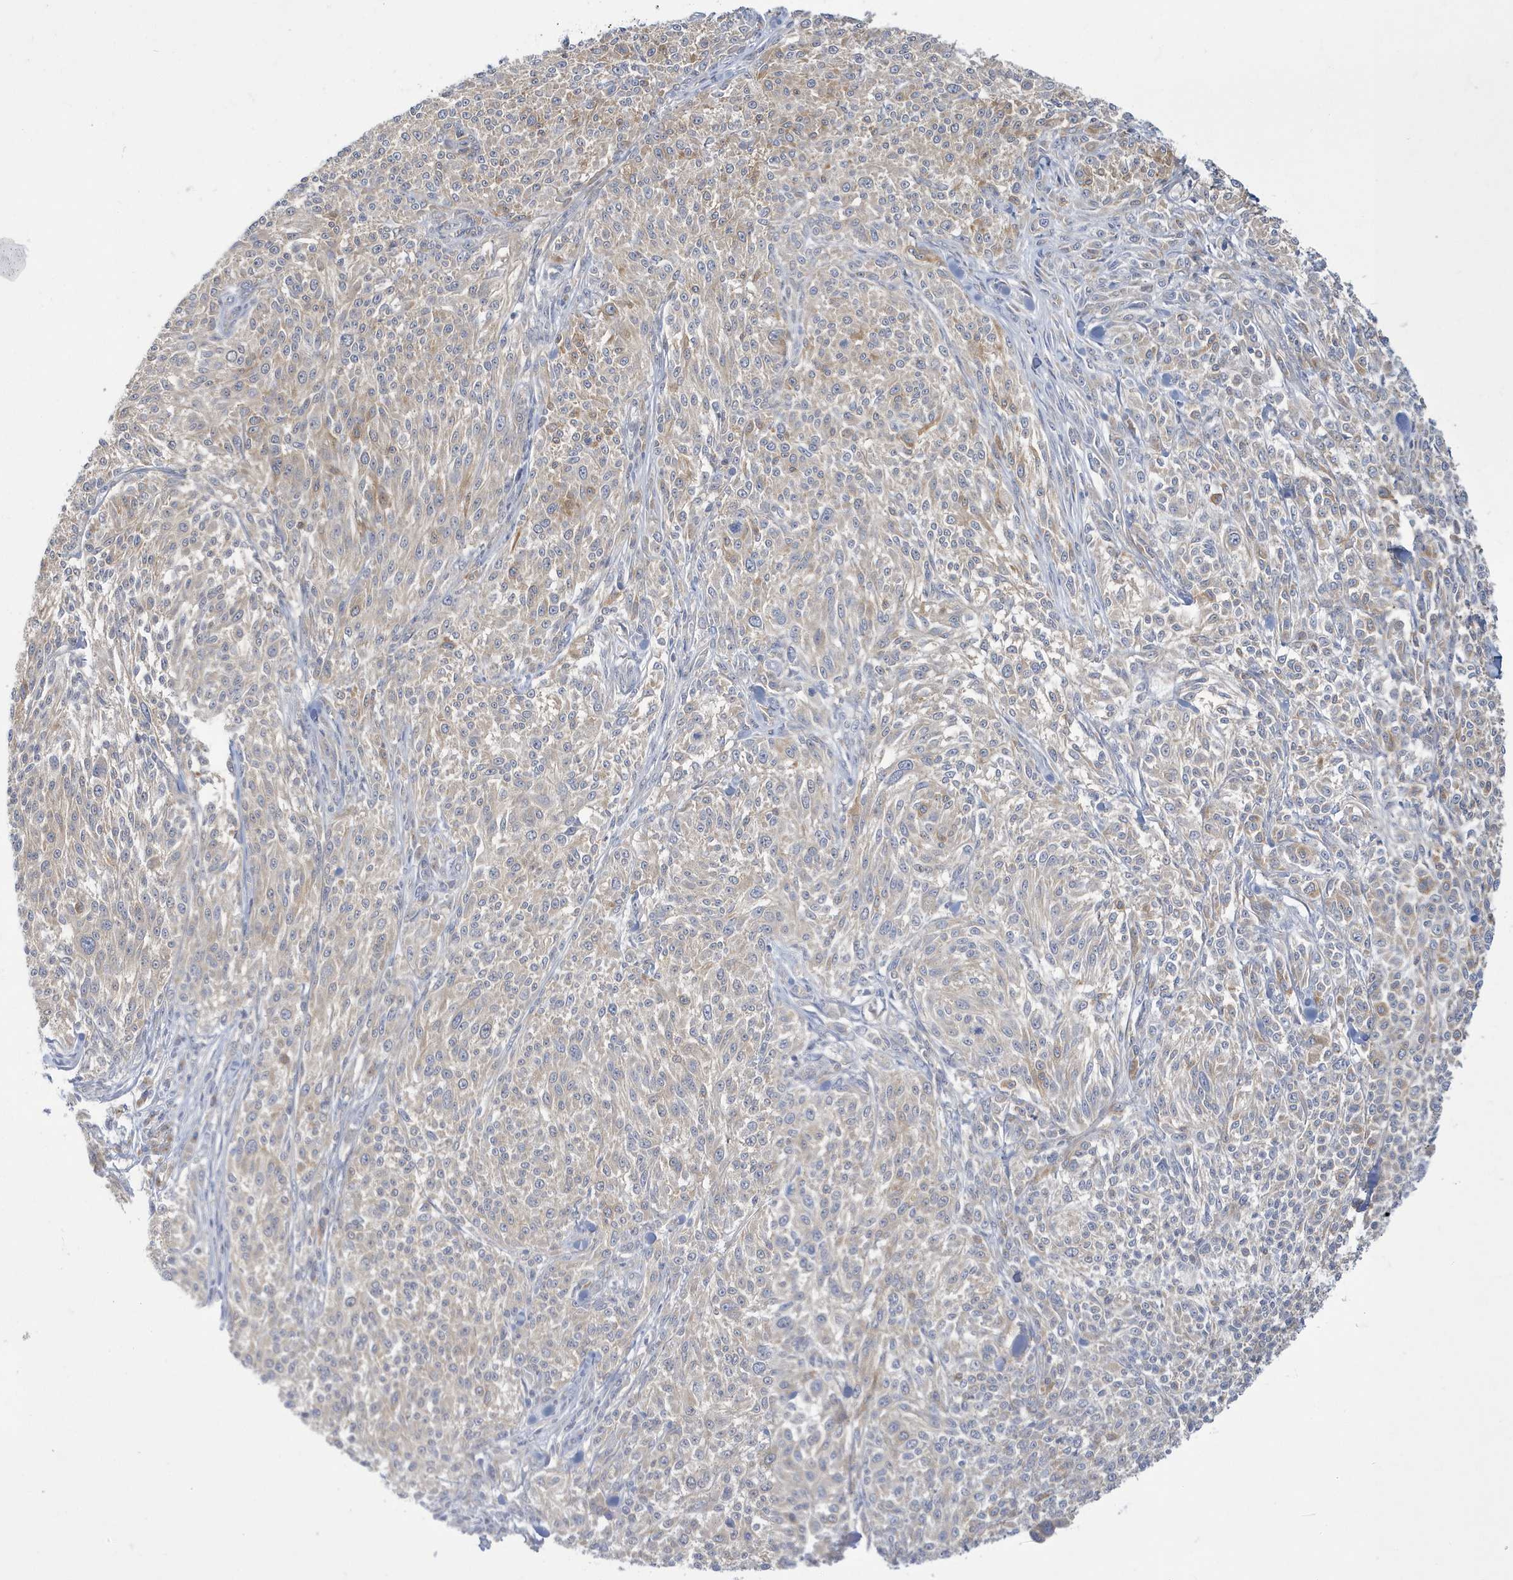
{"staining": {"intensity": "moderate", "quantity": "<25%", "location": "cytoplasmic/membranous"}, "tissue": "melanoma", "cell_type": "Tumor cells", "image_type": "cancer", "snomed": [{"axis": "morphology", "description": "Malignant melanoma, NOS"}, {"axis": "topography", "description": "Skin of trunk"}], "caption": "Malignant melanoma was stained to show a protein in brown. There is low levels of moderate cytoplasmic/membranous staining in approximately <25% of tumor cells.", "gene": "ZNF654", "patient": {"sex": "male", "age": 71}}